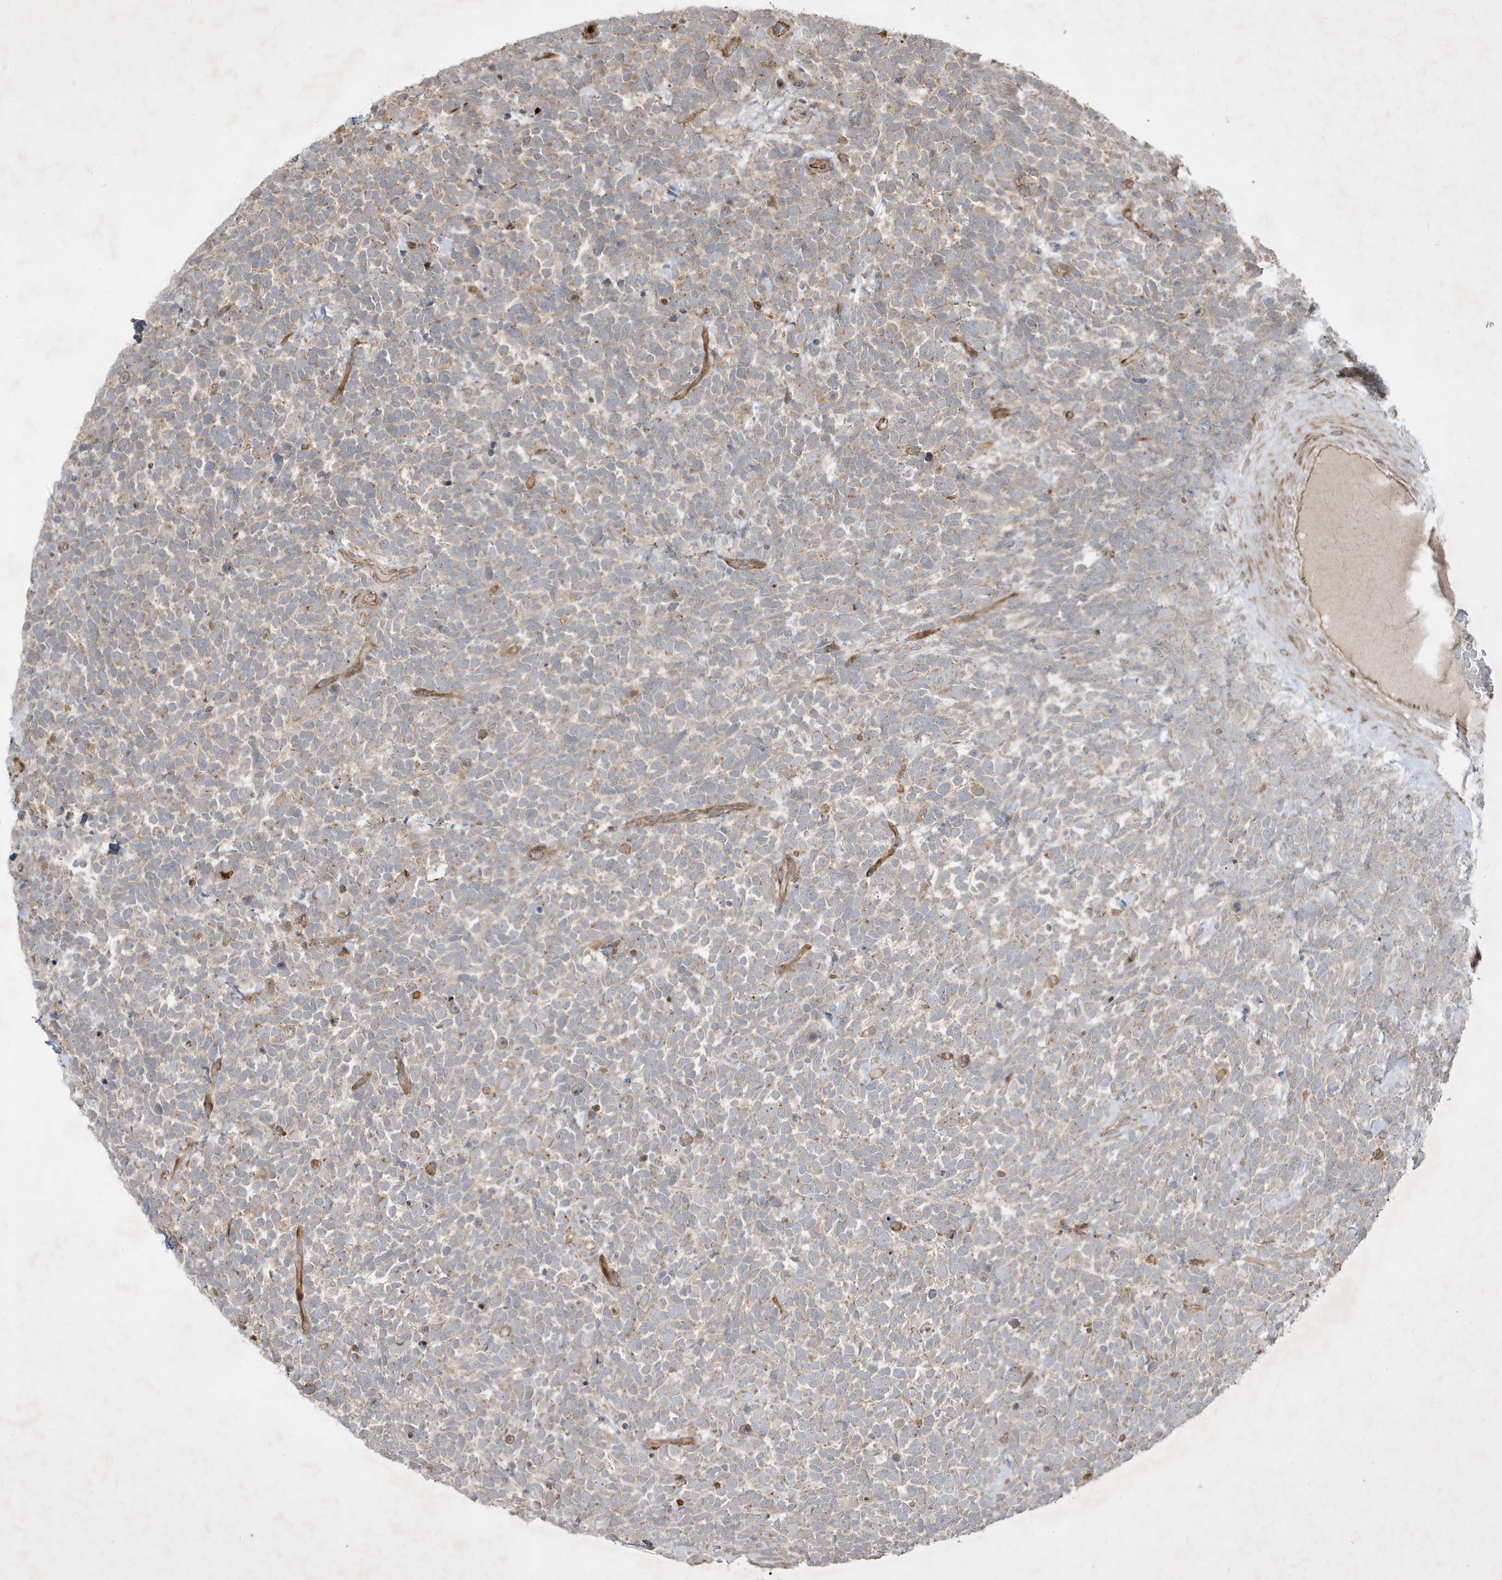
{"staining": {"intensity": "weak", "quantity": "25%-75%", "location": "cytoplasmic/membranous"}, "tissue": "urothelial cancer", "cell_type": "Tumor cells", "image_type": "cancer", "snomed": [{"axis": "morphology", "description": "Urothelial carcinoma, High grade"}, {"axis": "topography", "description": "Urinary bladder"}], "caption": "Urothelial cancer stained with immunohistochemistry shows weak cytoplasmic/membranous expression in about 25%-75% of tumor cells.", "gene": "IFT57", "patient": {"sex": "female", "age": 82}}